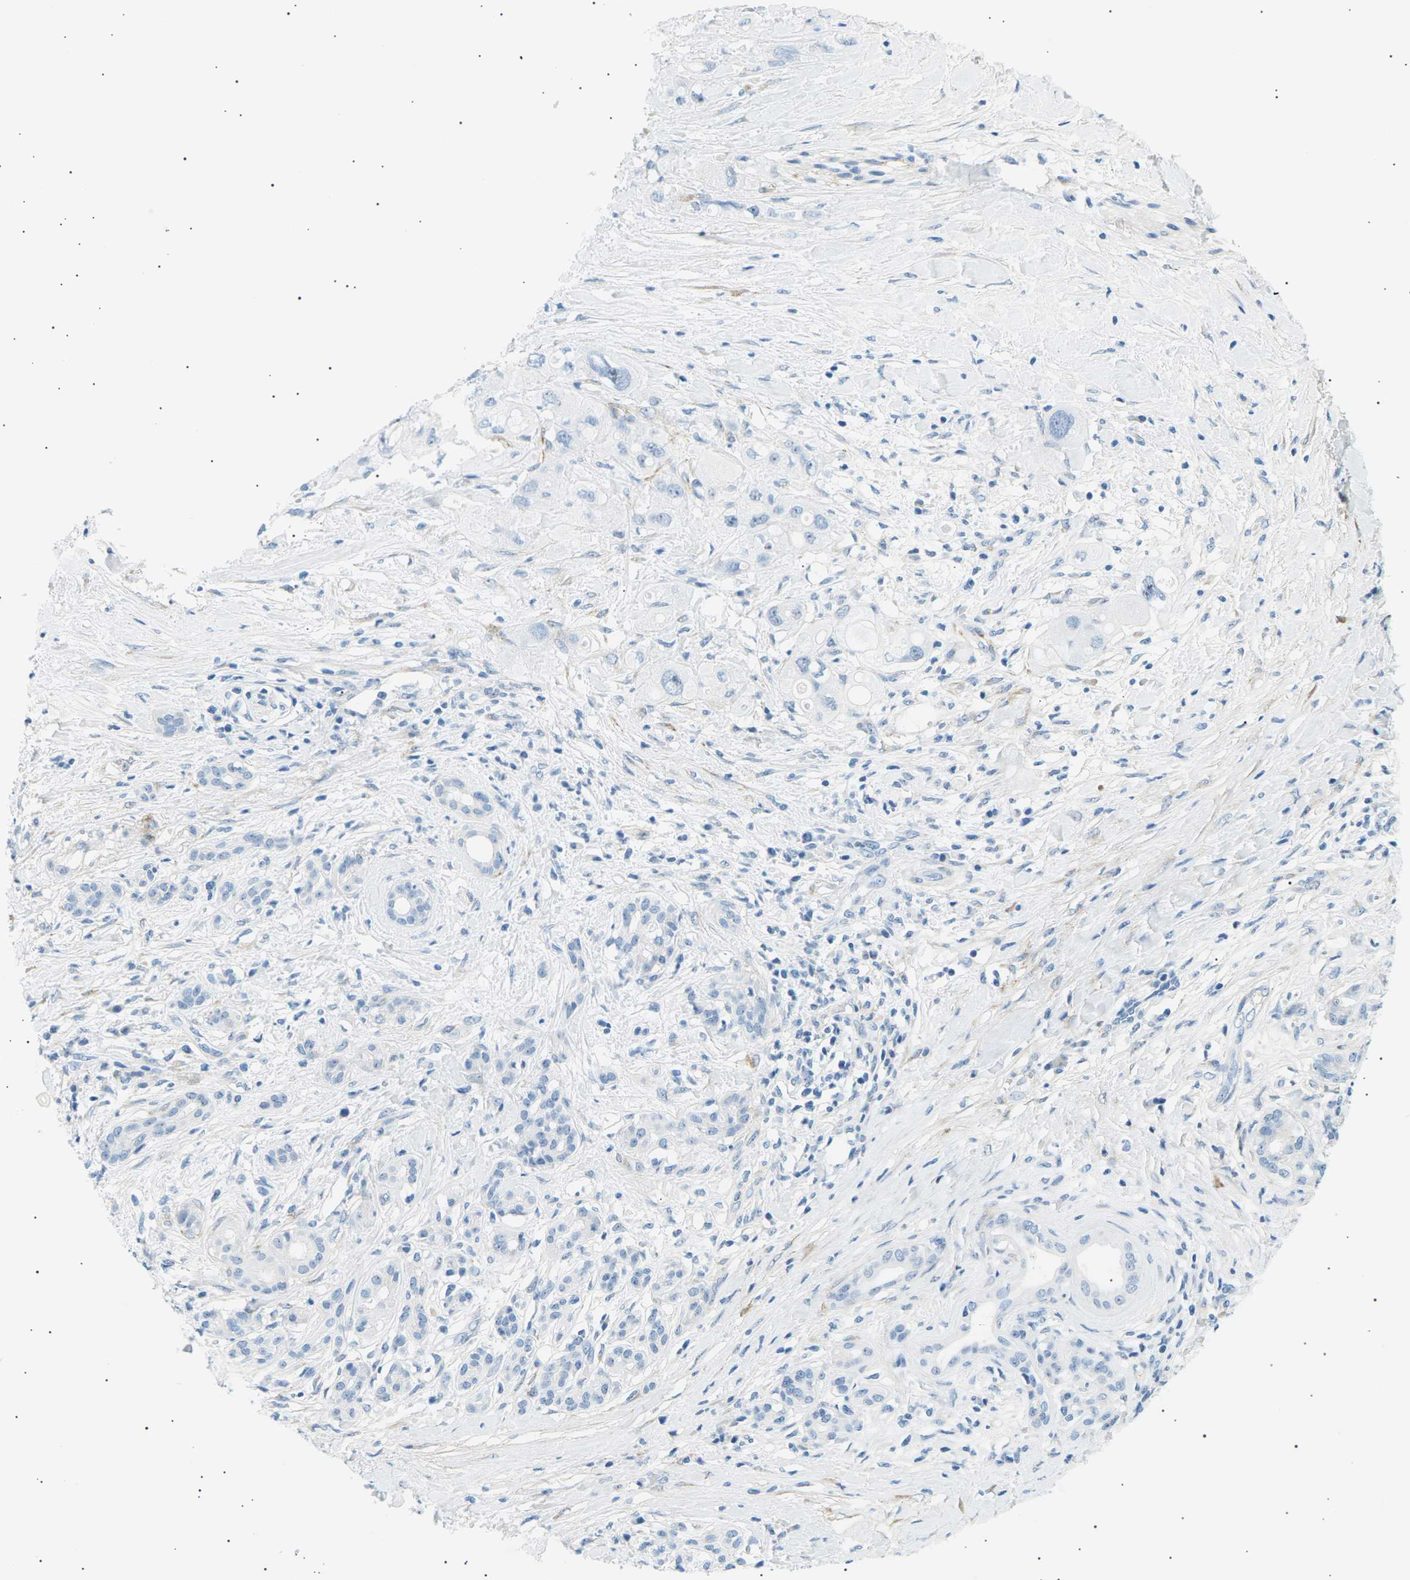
{"staining": {"intensity": "negative", "quantity": "none", "location": "none"}, "tissue": "pancreatic cancer", "cell_type": "Tumor cells", "image_type": "cancer", "snomed": [{"axis": "morphology", "description": "Adenocarcinoma, NOS"}, {"axis": "topography", "description": "Pancreas"}], "caption": "High magnification brightfield microscopy of pancreatic adenocarcinoma stained with DAB (3,3'-diaminobenzidine) (brown) and counterstained with hematoxylin (blue): tumor cells show no significant staining.", "gene": "SEPTIN5", "patient": {"sex": "female", "age": 56}}